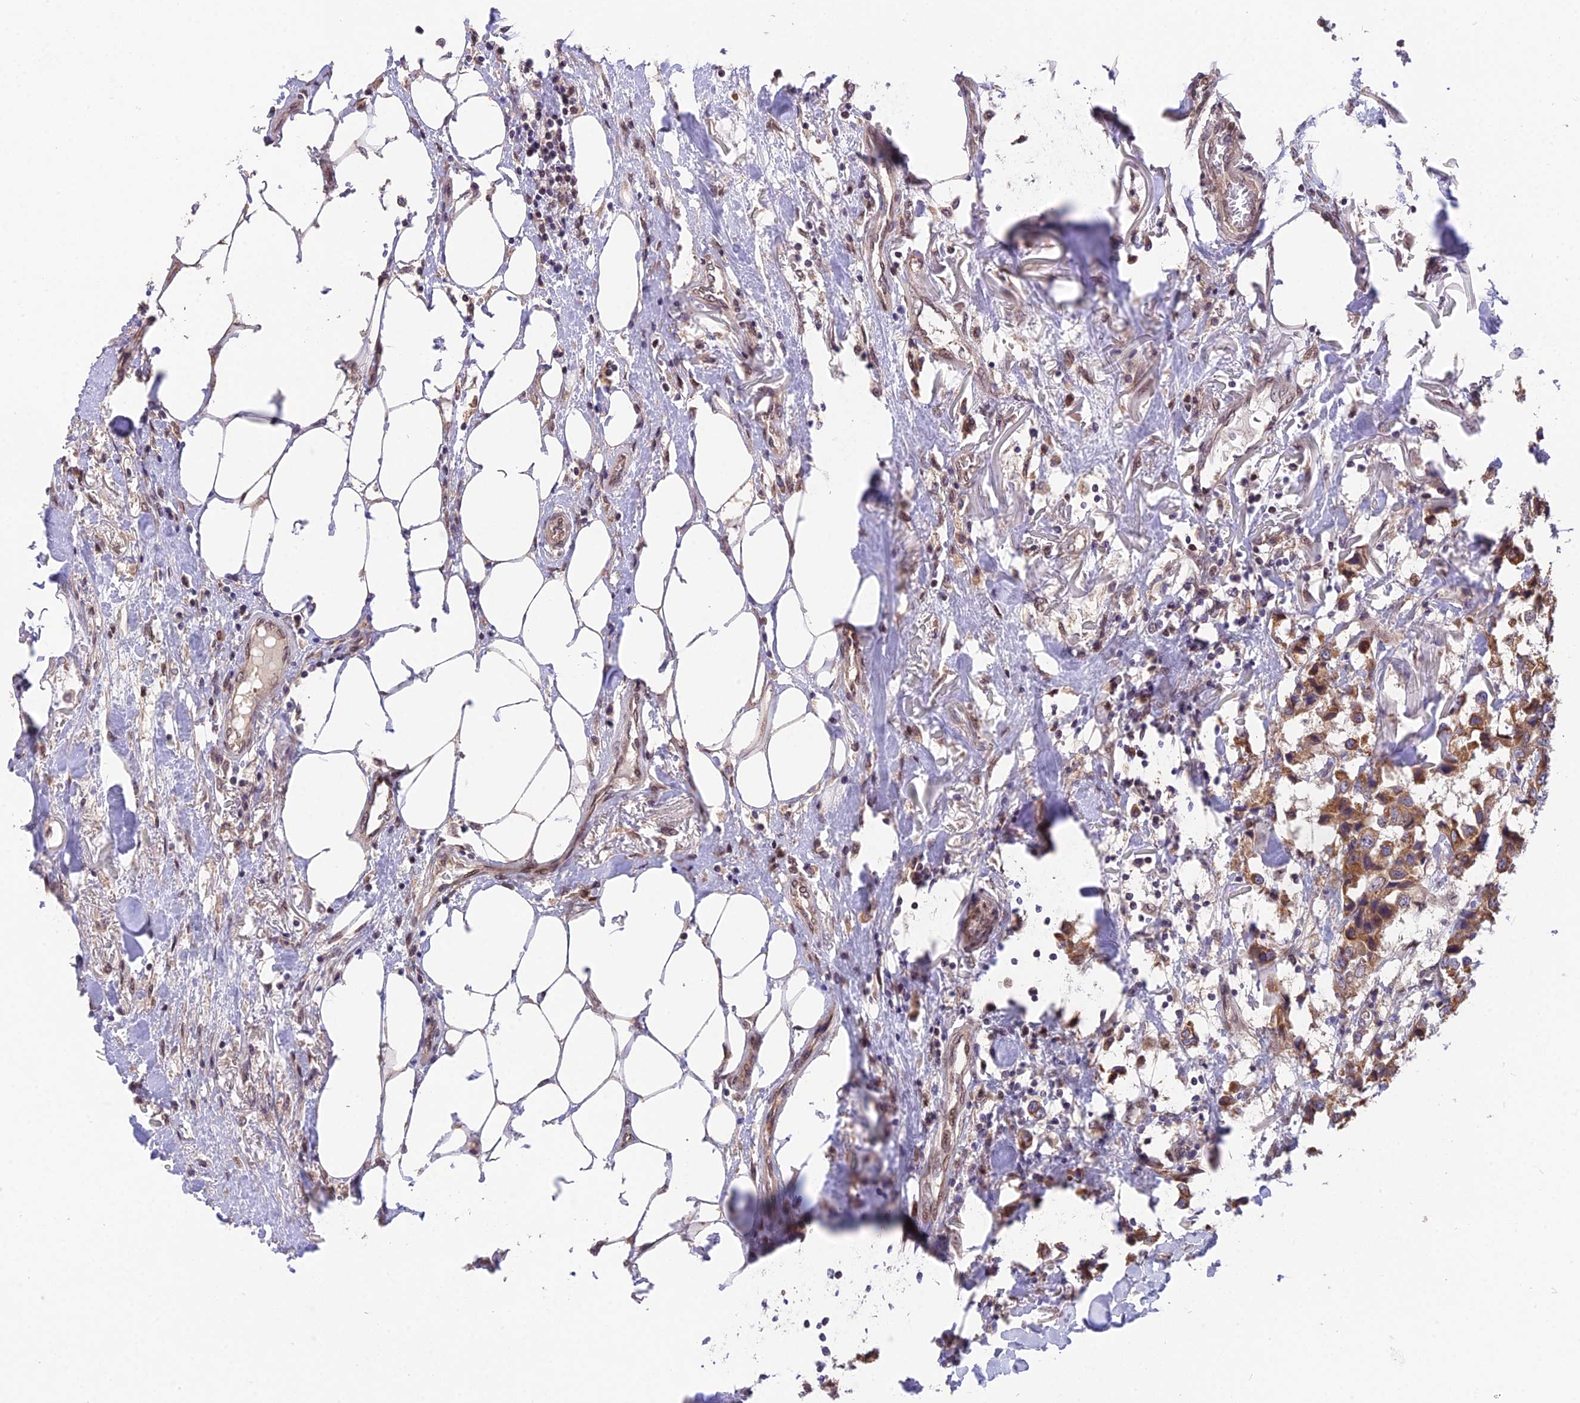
{"staining": {"intensity": "moderate", "quantity": ">75%", "location": "cytoplasmic/membranous"}, "tissue": "breast cancer", "cell_type": "Tumor cells", "image_type": "cancer", "snomed": [{"axis": "morphology", "description": "Duct carcinoma"}, {"axis": "topography", "description": "Breast"}], "caption": "A histopathology image of human breast intraductal carcinoma stained for a protein reveals moderate cytoplasmic/membranous brown staining in tumor cells.", "gene": "CYP2R1", "patient": {"sex": "female", "age": 80}}